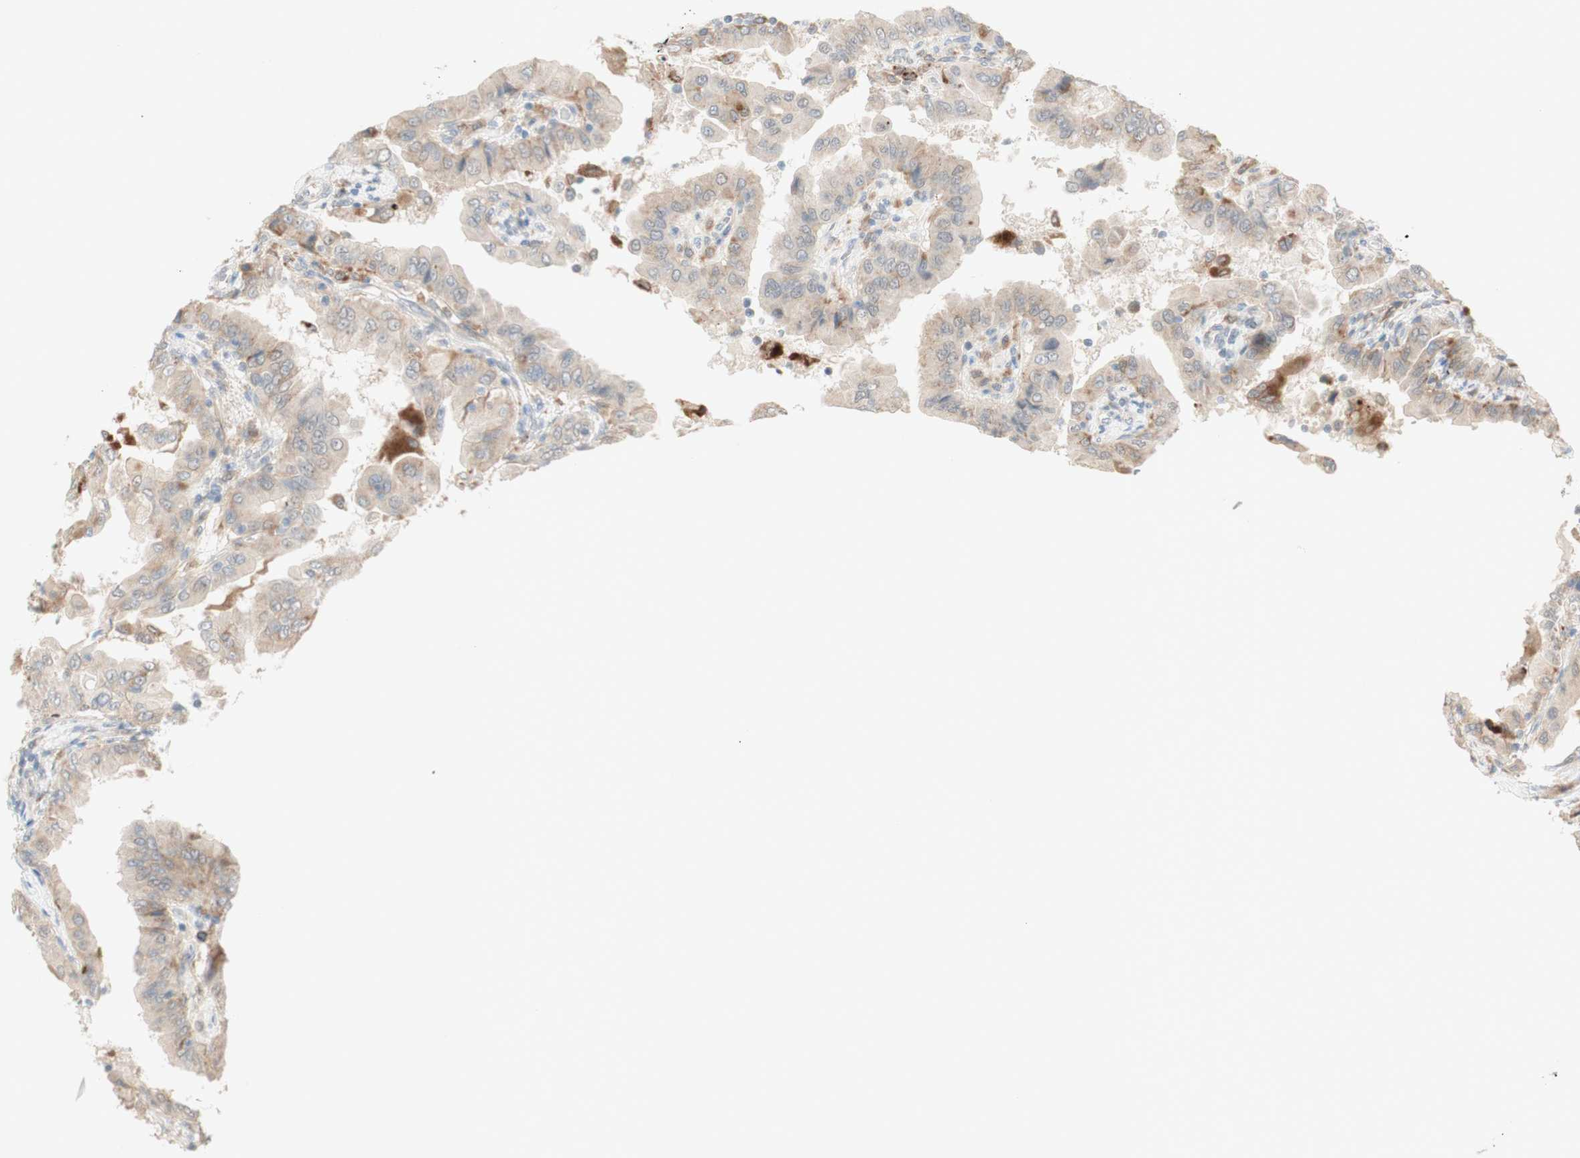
{"staining": {"intensity": "weak", "quantity": ">75%", "location": "cytoplasmic/membranous"}, "tissue": "thyroid cancer", "cell_type": "Tumor cells", "image_type": "cancer", "snomed": [{"axis": "morphology", "description": "Papillary adenocarcinoma, NOS"}, {"axis": "topography", "description": "Thyroid gland"}], "caption": "Tumor cells show weak cytoplasmic/membranous staining in about >75% of cells in thyroid cancer.", "gene": "GAPT", "patient": {"sex": "male", "age": 33}}